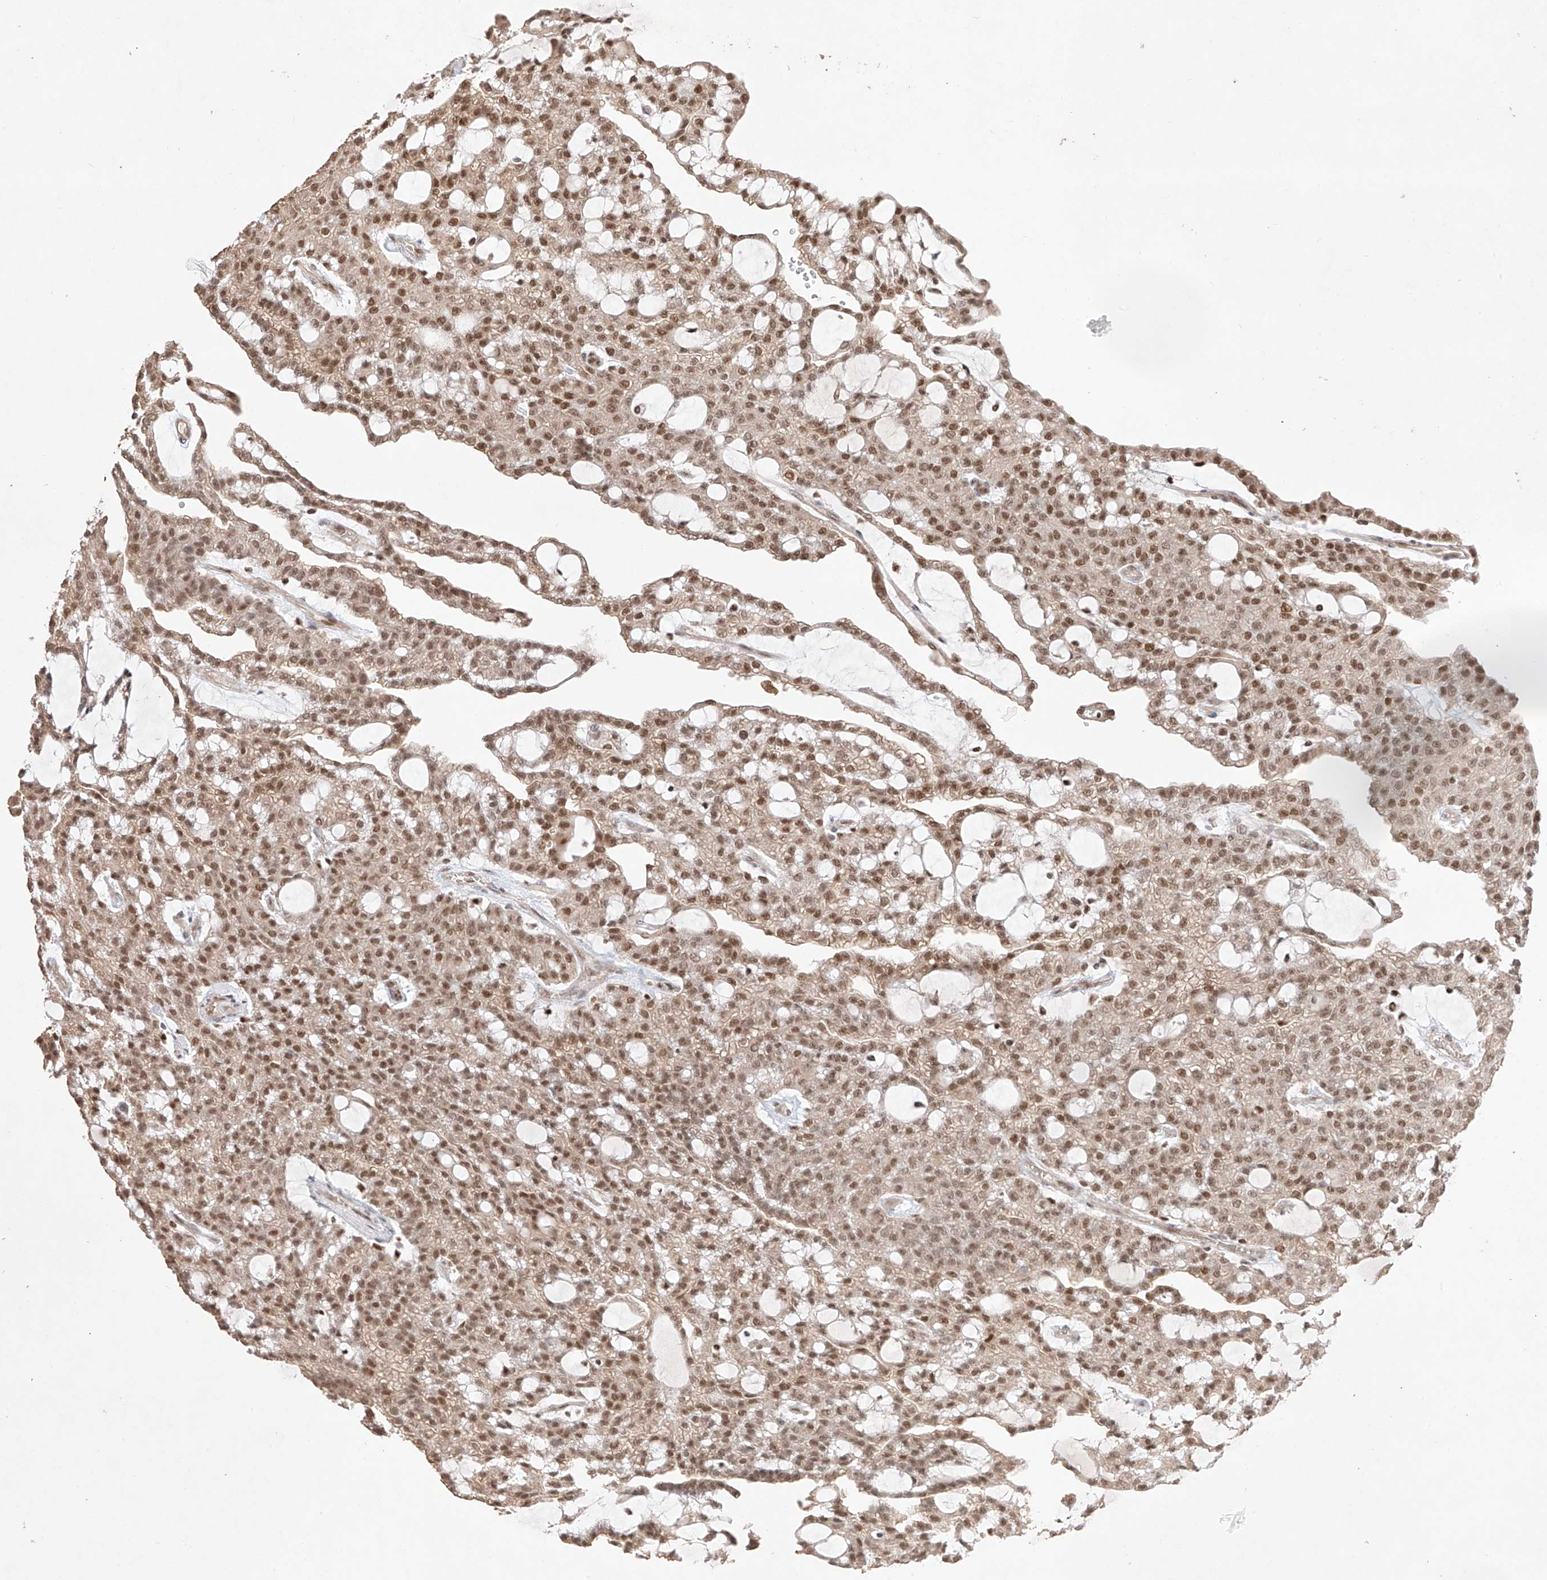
{"staining": {"intensity": "moderate", "quantity": ">75%", "location": "nuclear"}, "tissue": "renal cancer", "cell_type": "Tumor cells", "image_type": "cancer", "snomed": [{"axis": "morphology", "description": "Adenocarcinoma, NOS"}, {"axis": "topography", "description": "Kidney"}], "caption": "This is an image of IHC staining of renal cancer (adenocarcinoma), which shows moderate positivity in the nuclear of tumor cells.", "gene": "APIP", "patient": {"sex": "male", "age": 63}}